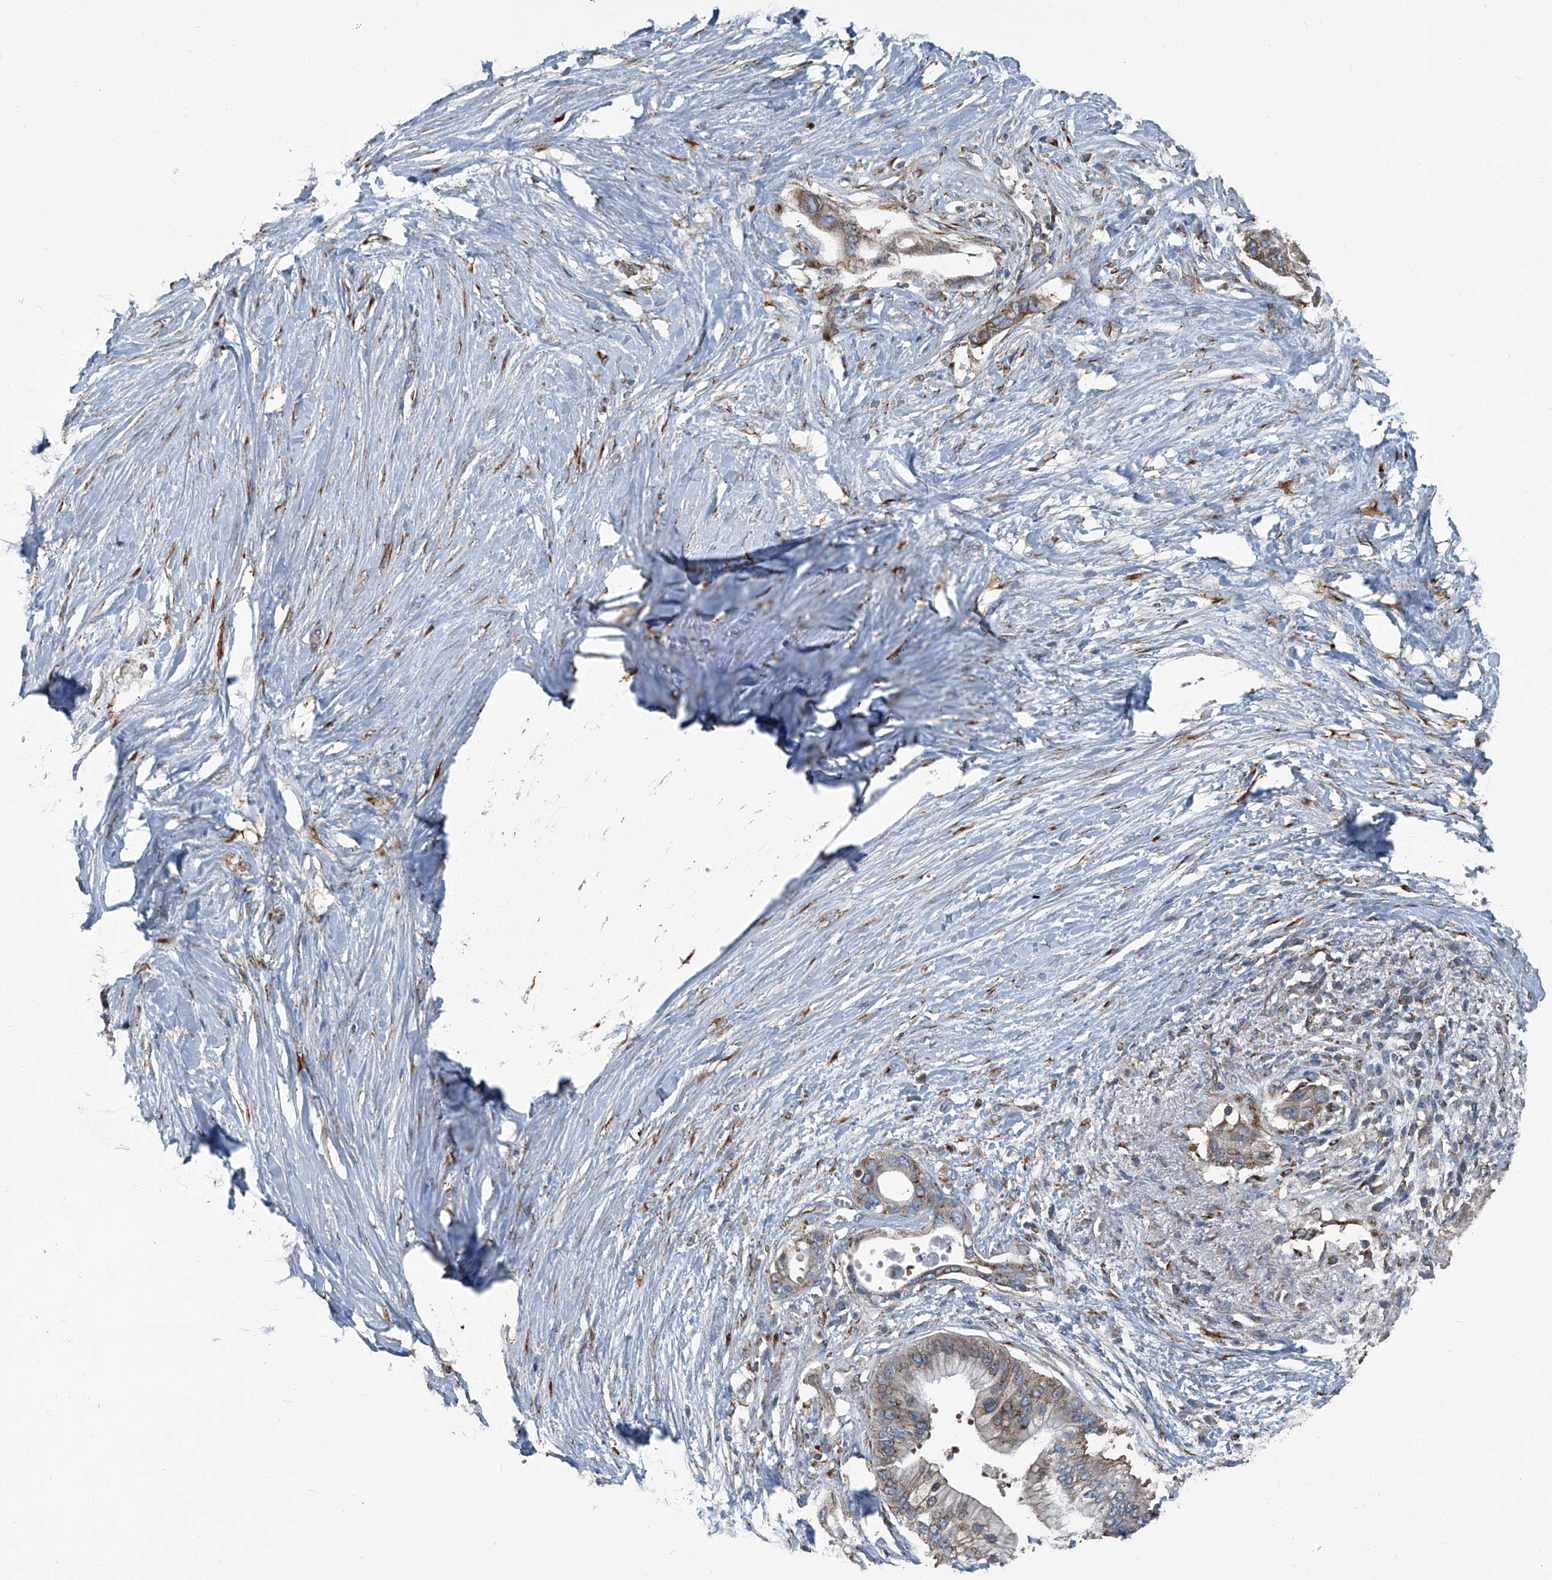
{"staining": {"intensity": "moderate", "quantity": "25%-75%", "location": "cytoplasmic/membranous"}, "tissue": "pancreatic cancer", "cell_type": "Tumor cells", "image_type": "cancer", "snomed": [{"axis": "morphology", "description": "Normal tissue, NOS"}, {"axis": "morphology", "description": "Adenocarcinoma, NOS"}, {"axis": "topography", "description": "Pancreas"}, {"axis": "topography", "description": "Peripheral nerve tissue"}], "caption": "Pancreatic adenocarcinoma tissue demonstrates moderate cytoplasmic/membranous positivity in about 25%-75% of tumor cells The staining was performed using DAB, with brown indicating positive protein expression. Nuclei are stained blue with hematoxylin.", "gene": "SEPTIN7", "patient": {"sex": "male", "age": 59}}